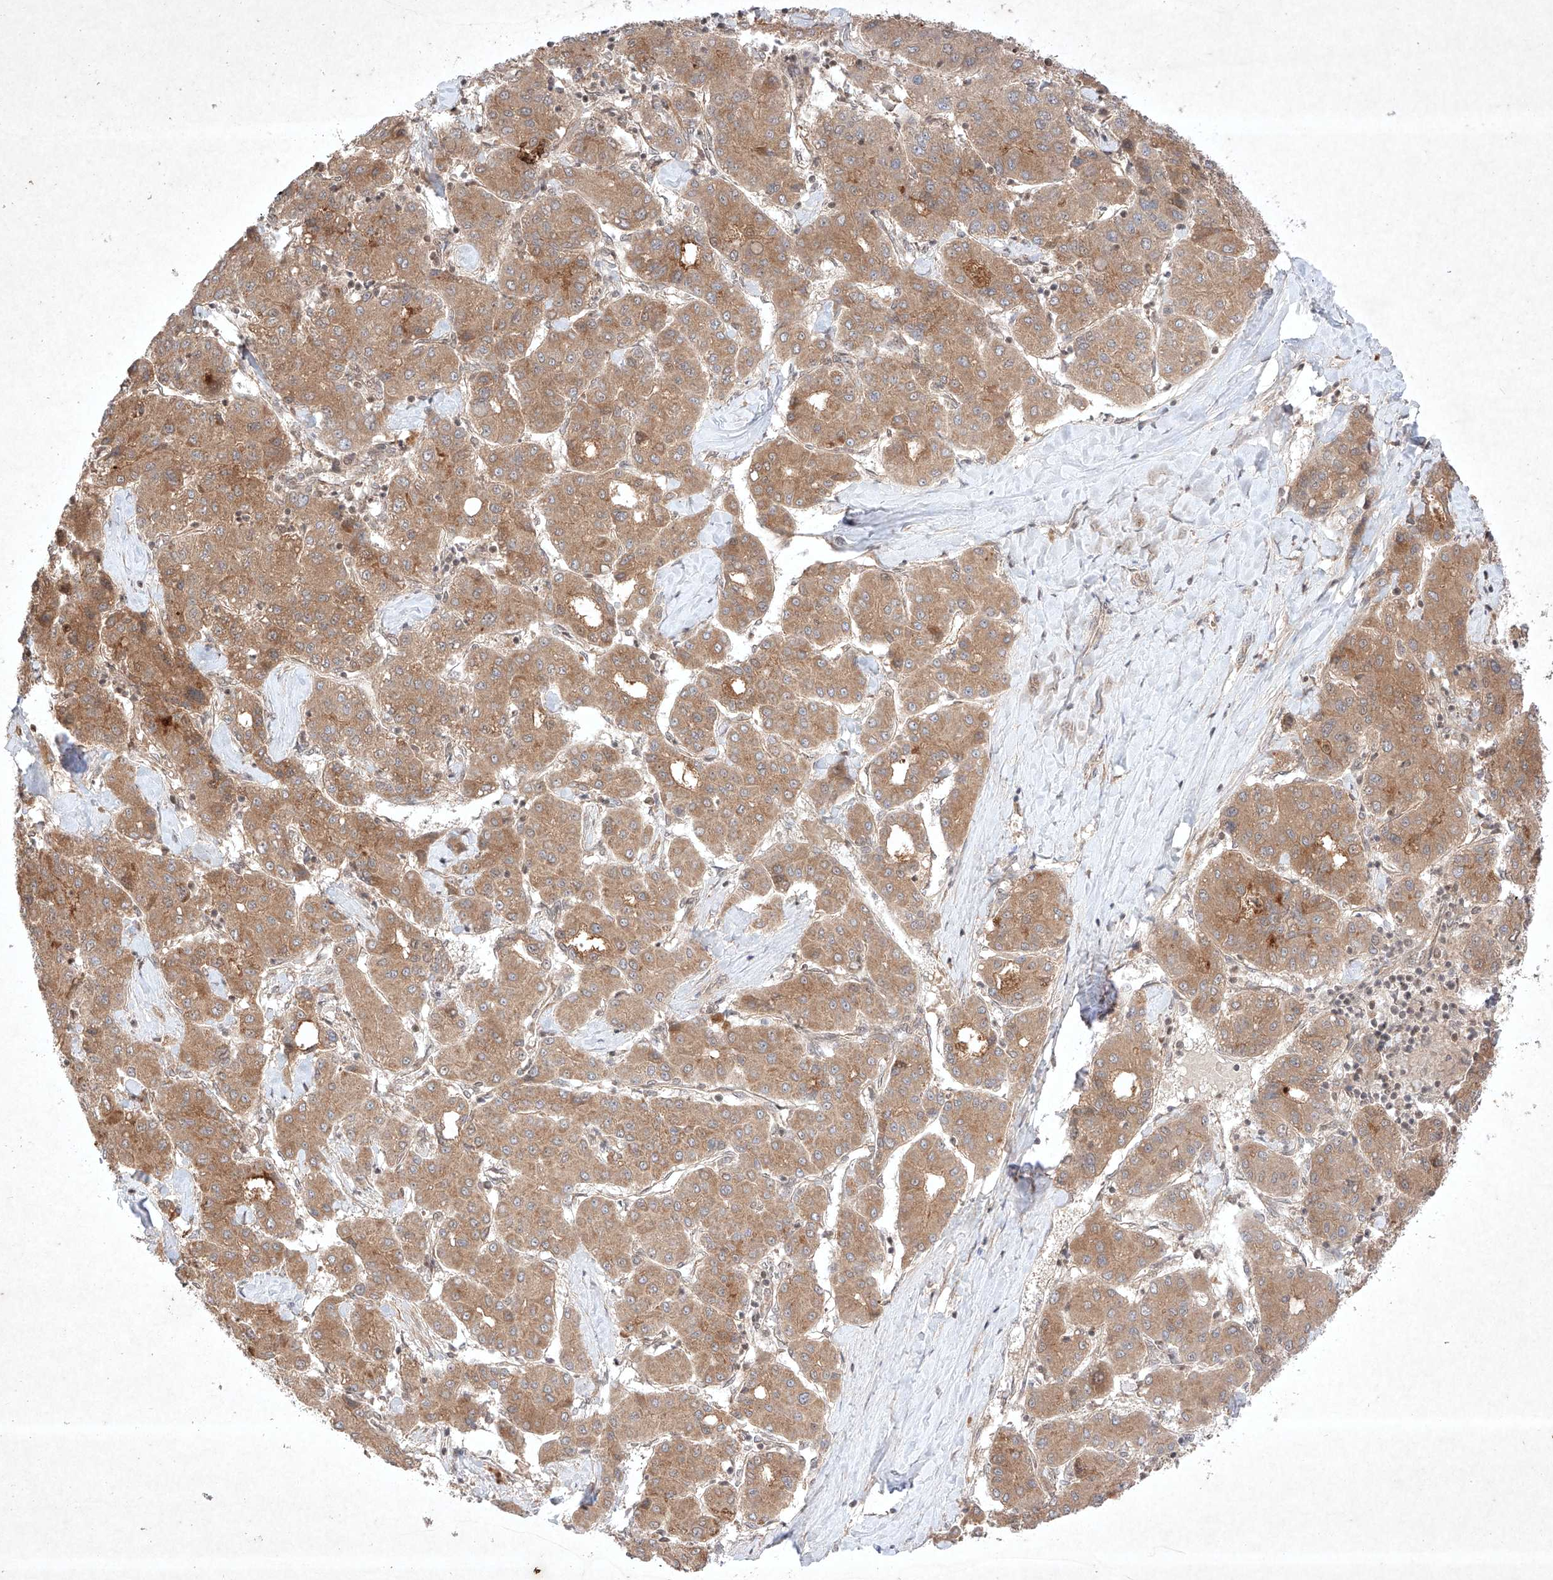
{"staining": {"intensity": "moderate", "quantity": "25%-75%", "location": "cytoplasmic/membranous"}, "tissue": "liver cancer", "cell_type": "Tumor cells", "image_type": "cancer", "snomed": [{"axis": "morphology", "description": "Carcinoma, Hepatocellular, NOS"}, {"axis": "topography", "description": "Liver"}], "caption": "A histopathology image showing moderate cytoplasmic/membranous expression in about 25%-75% of tumor cells in liver hepatocellular carcinoma, as visualized by brown immunohistochemical staining.", "gene": "RNF31", "patient": {"sex": "male", "age": 65}}